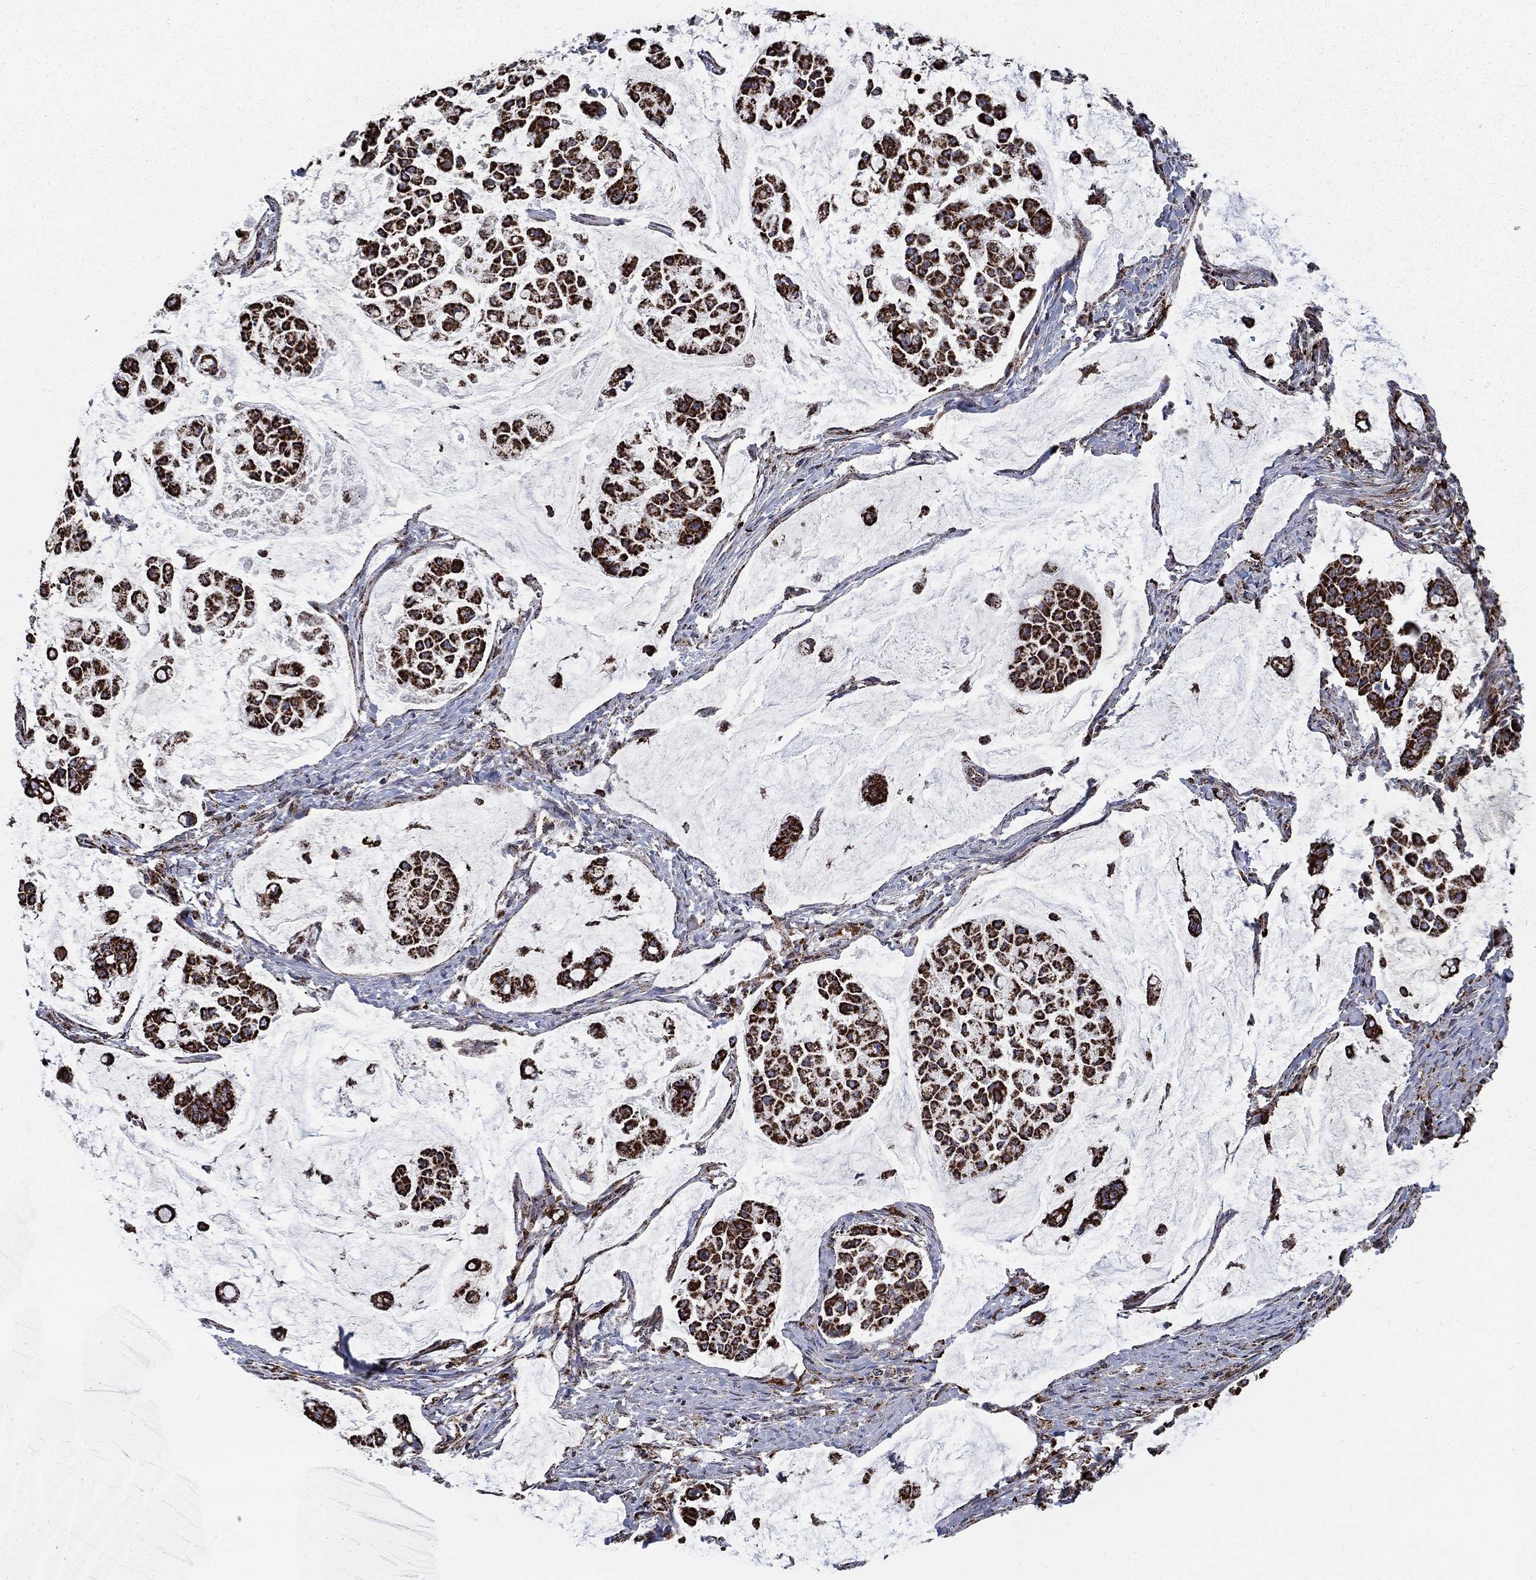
{"staining": {"intensity": "strong", "quantity": ">75%", "location": "cytoplasmic/membranous"}, "tissue": "stomach cancer", "cell_type": "Tumor cells", "image_type": "cancer", "snomed": [{"axis": "morphology", "description": "Adenocarcinoma, NOS"}, {"axis": "topography", "description": "Stomach"}], "caption": "This is a micrograph of IHC staining of stomach cancer, which shows strong positivity in the cytoplasmic/membranous of tumor cells.", "gene": "MOAP1", "patient": {"sex": "male", "age": 82}}